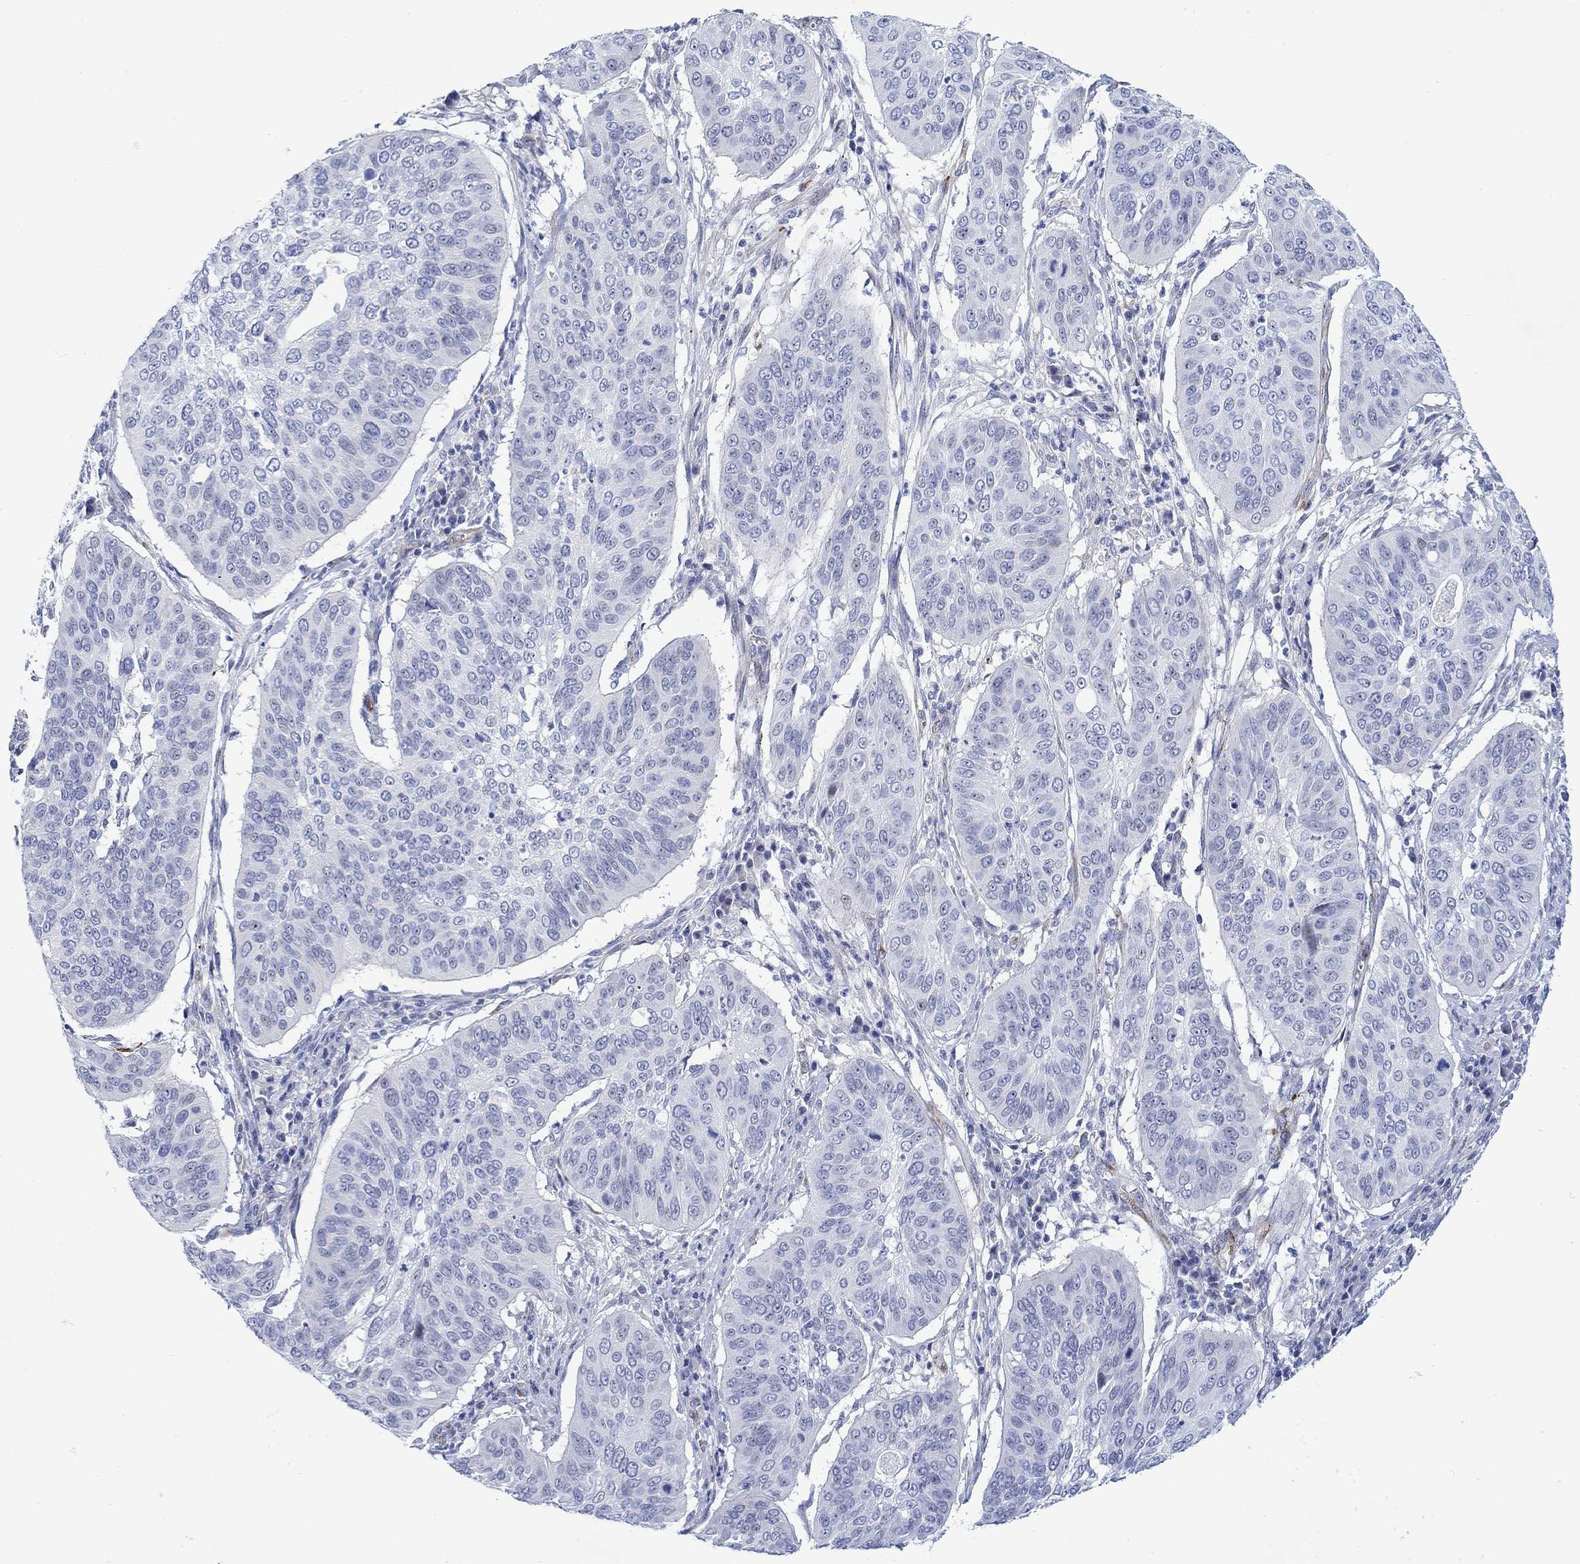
{"staining": {"intensity": "negative", "quantity": "none", "location": "none"}, "tissue": "cervical cancer", "cell_type": "Tumor cells", "image_type": "cancer", "snomed": [{"axis": "morphology", "description": "Normal tissue, NOS"}, {"axis": "morphology", "description": "Squamous cell carcinoma, NOS"}, {"axis": "topography", "description": "Cervix"}], "caption": "An image of cervical cancer stained for a protein demonstrates no brown staining in tumor cells.", "gene": "KSR2", "patient": {"sex": "female", "age": 39}}